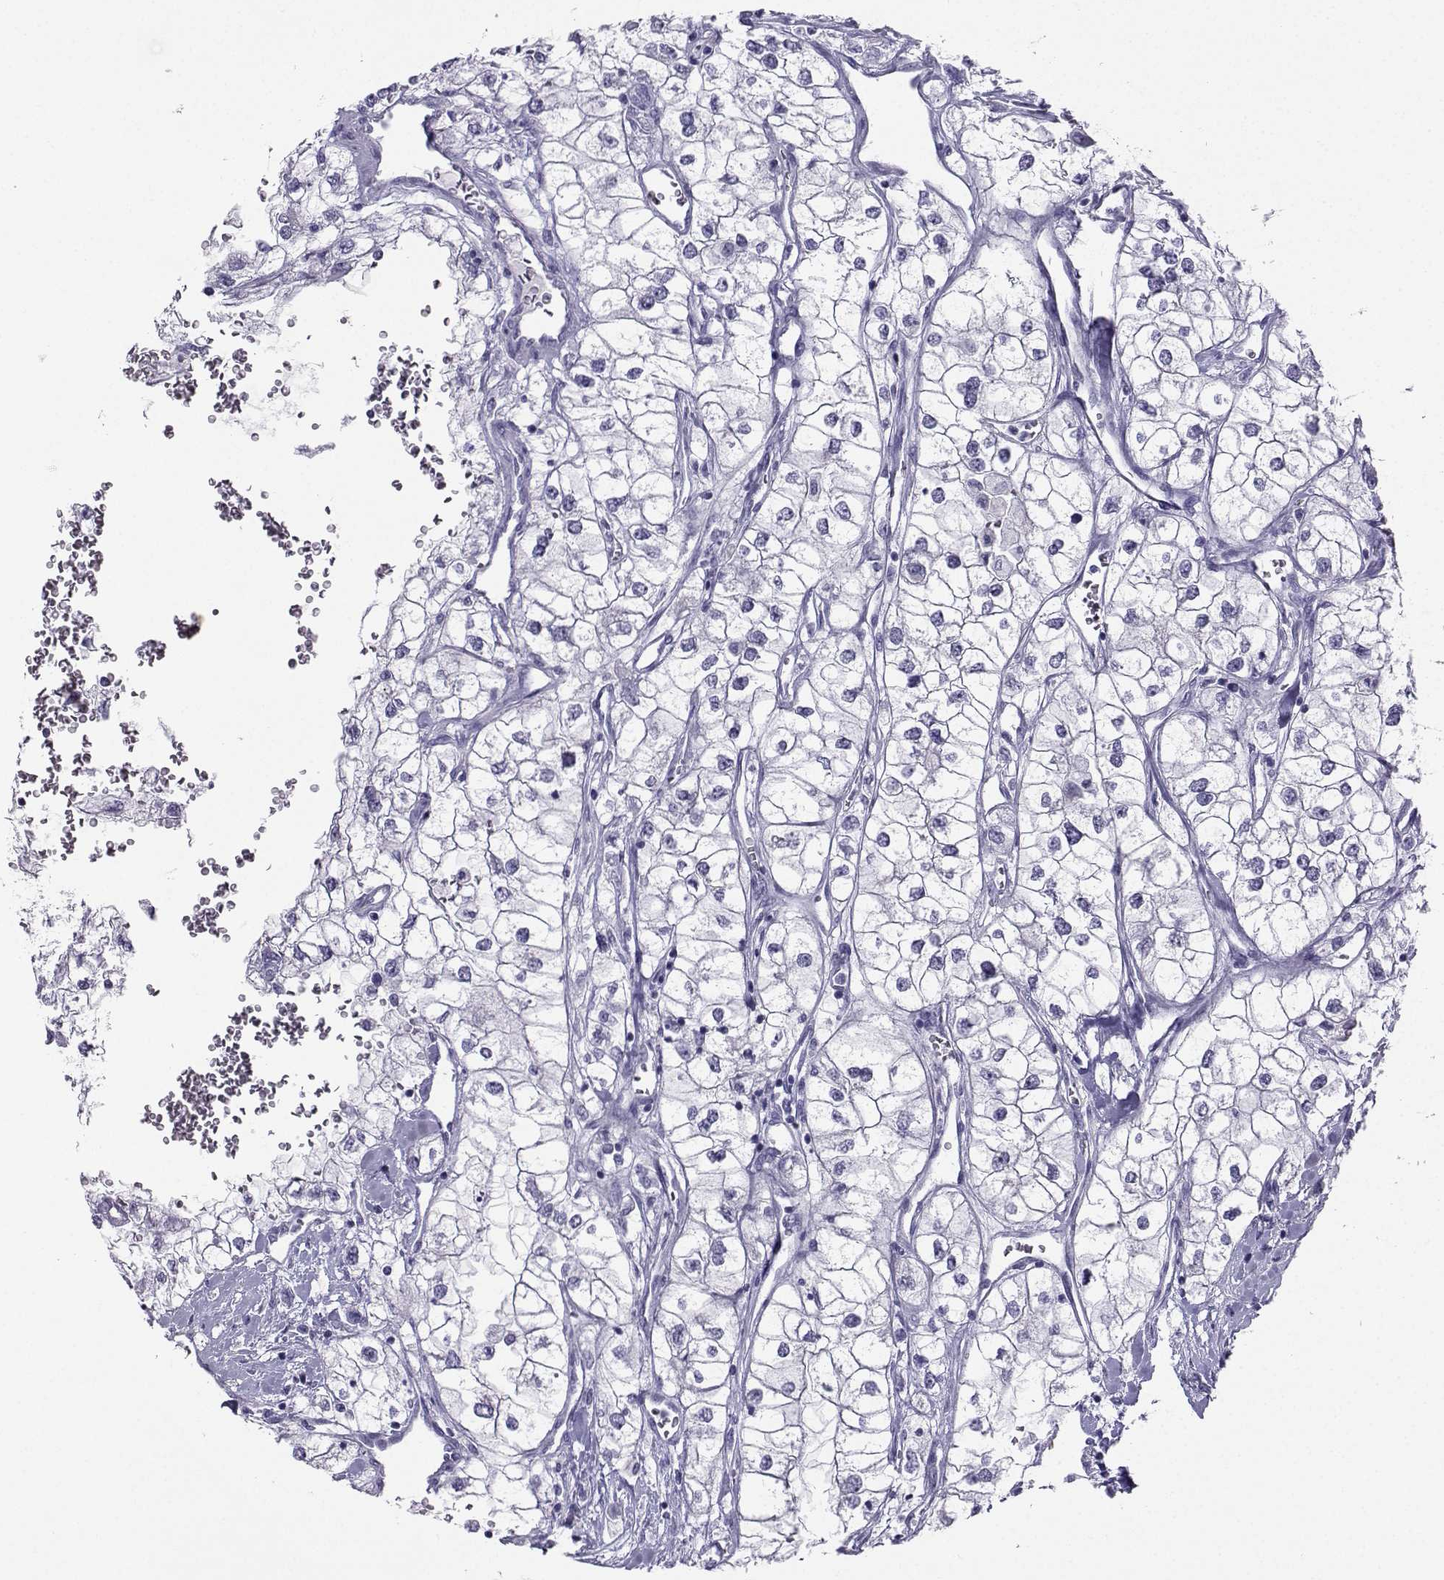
{"staining": {"intensity": "negative", "quantity": "none", "location": "none"}, "tissue": "renal cancer", "cell_type": "Tumor cells", "image_type": "cancer", "snomed": [{"axis": "morphology", "description": "Adenocarcinoma, NOS"}, {"axis": "topography", "description": "Kidney"}], "caption": "The micrograph demonstrates no staining of tumor cells in adenocarcinoma (renal). The staining is performed using DAB (3,3'-diaminobenzidine) brown chromogen with nuclei counter-stained in using hematoxylin.", "gene": "KIF17", "patient": {"sex": "male", "age": 59}}